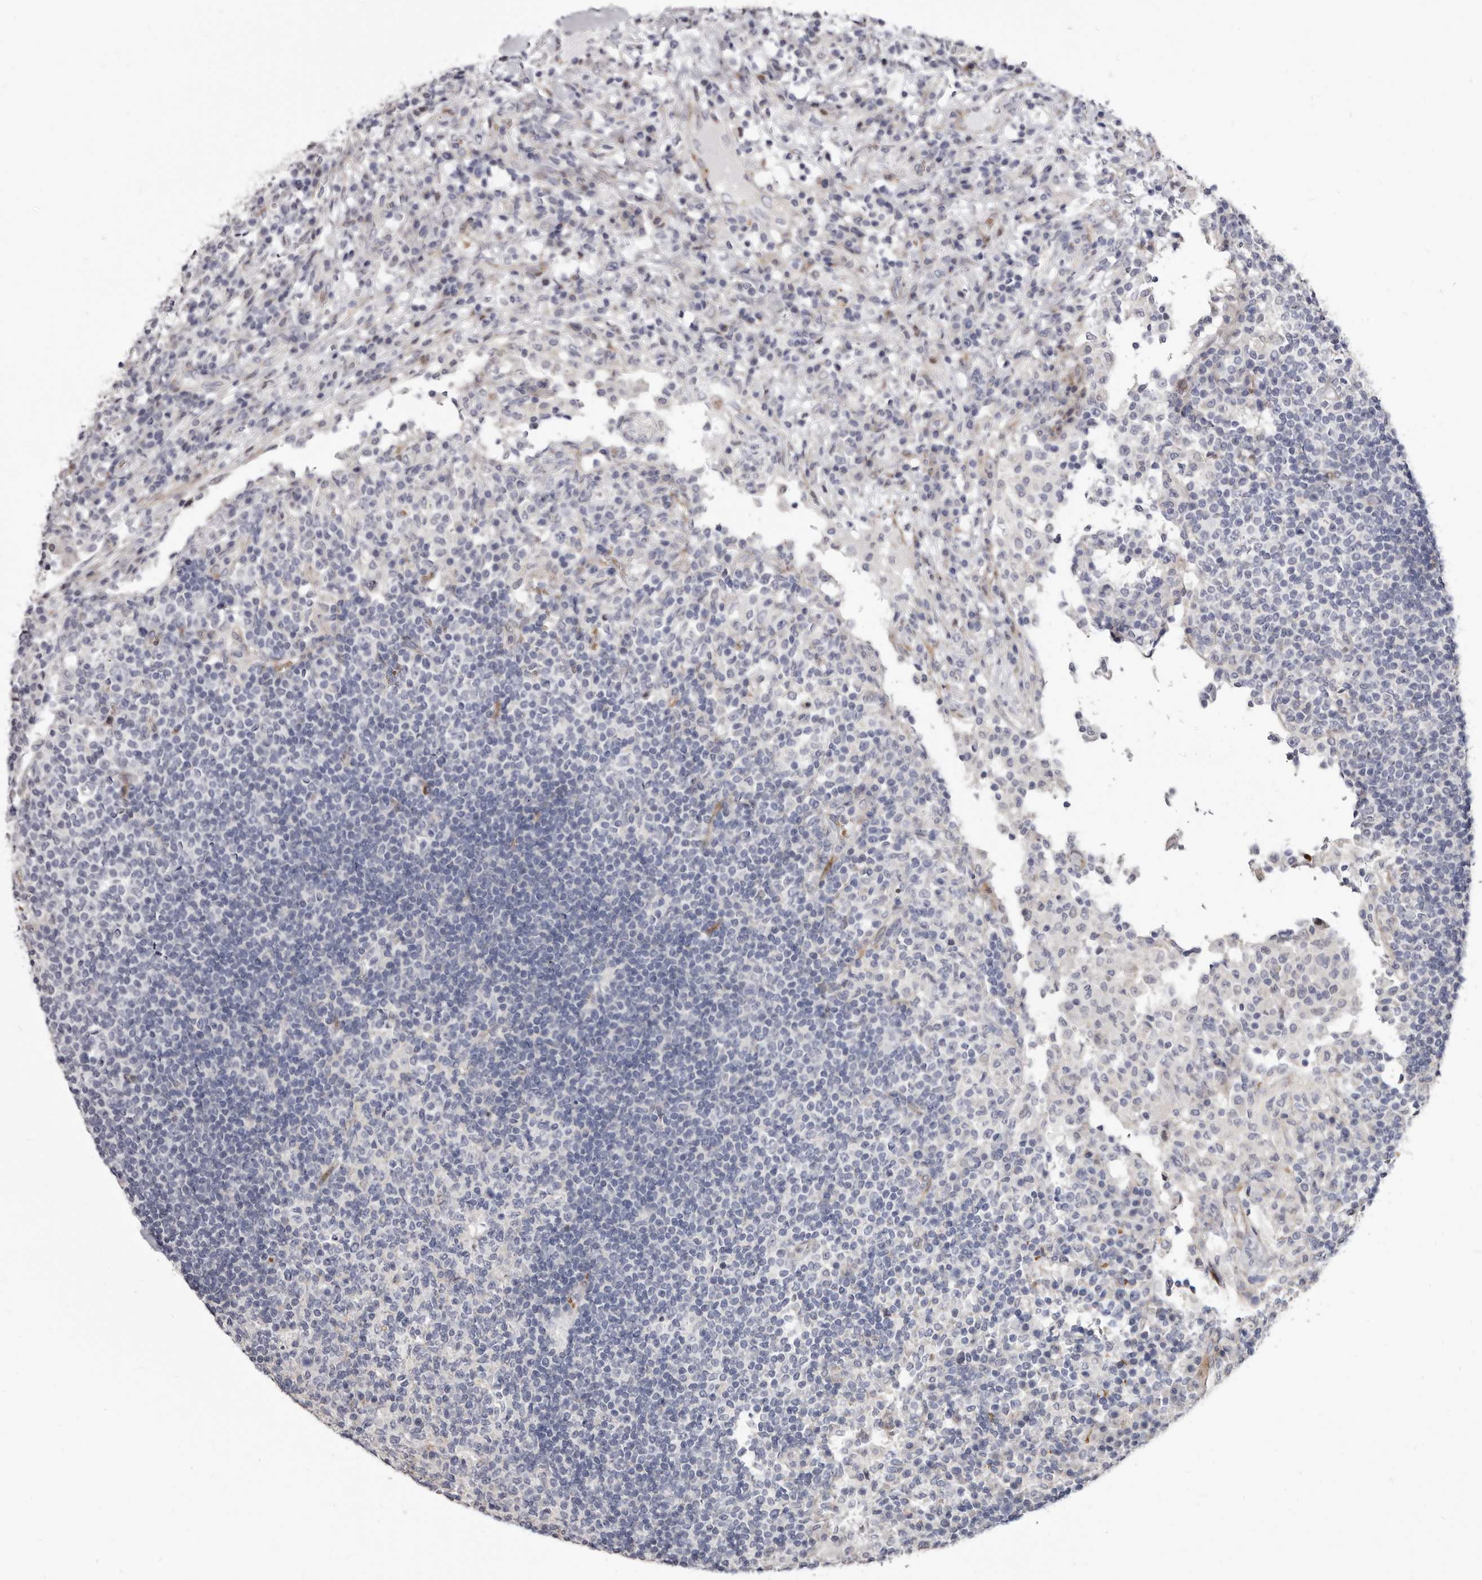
{"staining": {"intensity": "negative", "quantity": "none", "location": "none"}, "tissue": "lymph node", "cell_type": "Germinal center cells", "image_type": "normal", "snomed": [{"axis": "morphology", "description": "Normal tissue, NOS"}, {"axis": "topography", "description": "Lymph node"}], "caption": "IHC of unremarkable lymph node reveals no staining in germinal center cells. Brightfield microscopy of immunohistochemistry stained with DAB (brown) and hematoxylin (blue), captured at high magnification.", "gene": "AIDA", "patient": {"sex": "female", "age": 53}}